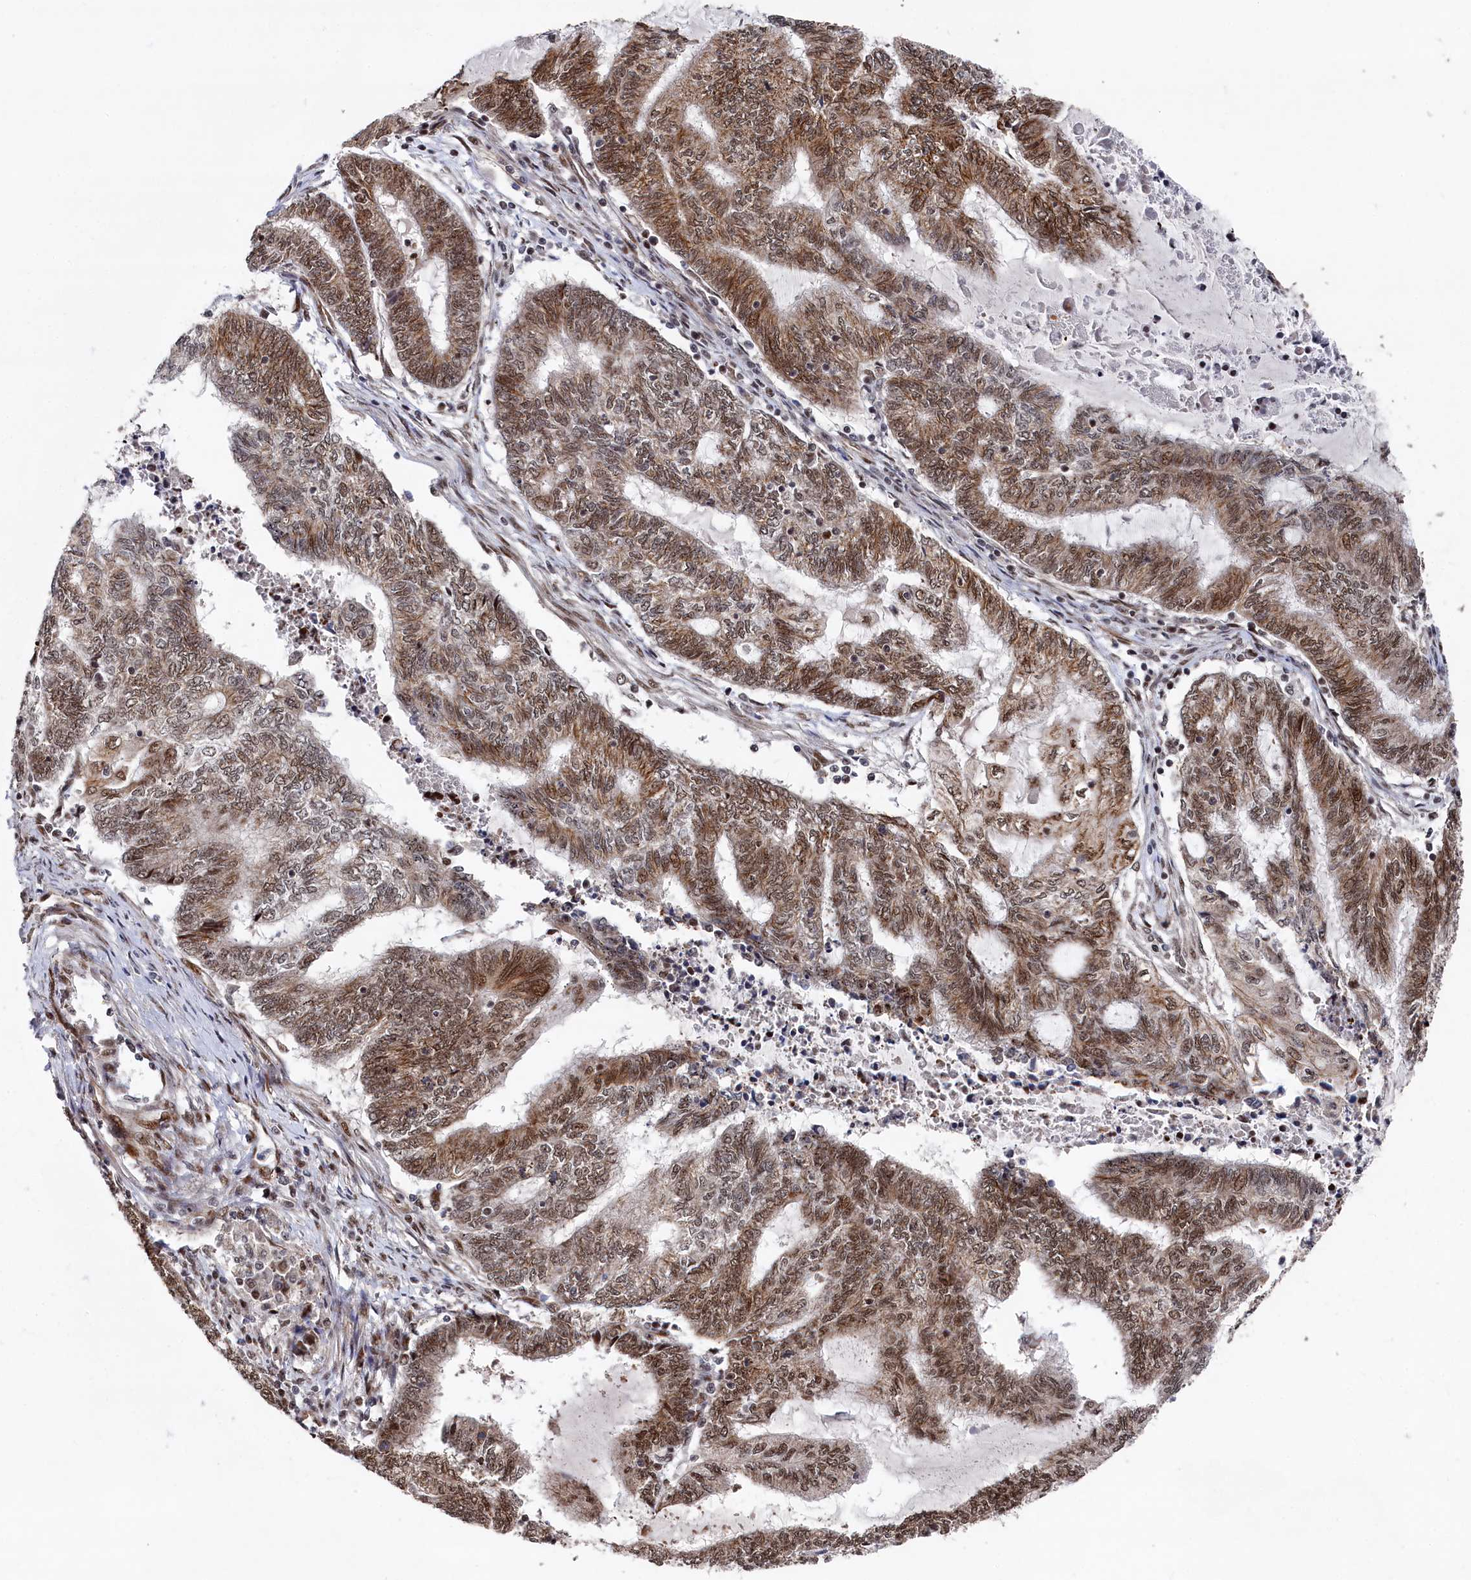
{"staining": {"intensity": "moderate", "quantity": ">75%", "location": "cytoplasmic/membranous,nuclear"}, "tissue": "endometrial cancer", "cell_type": "Tumor cells", "image_type": "cancer", "snomed": [{"axis": "morphology", "description": "Adenocarcinoma, NOS"}, {"axis": "topography", "description": "Uterus"}, {"axis": "topography", "description": "Endometrium"}], "caption": "The photomicrograph displays staining of endometrial cancer (adenocarcinoma), revealing moderate cytoplasmic/membranous and nuclear protein expression (brown color) within tumor cells.", "gene": "BUB3", "patient": {"sex": "female", "age": 70}}